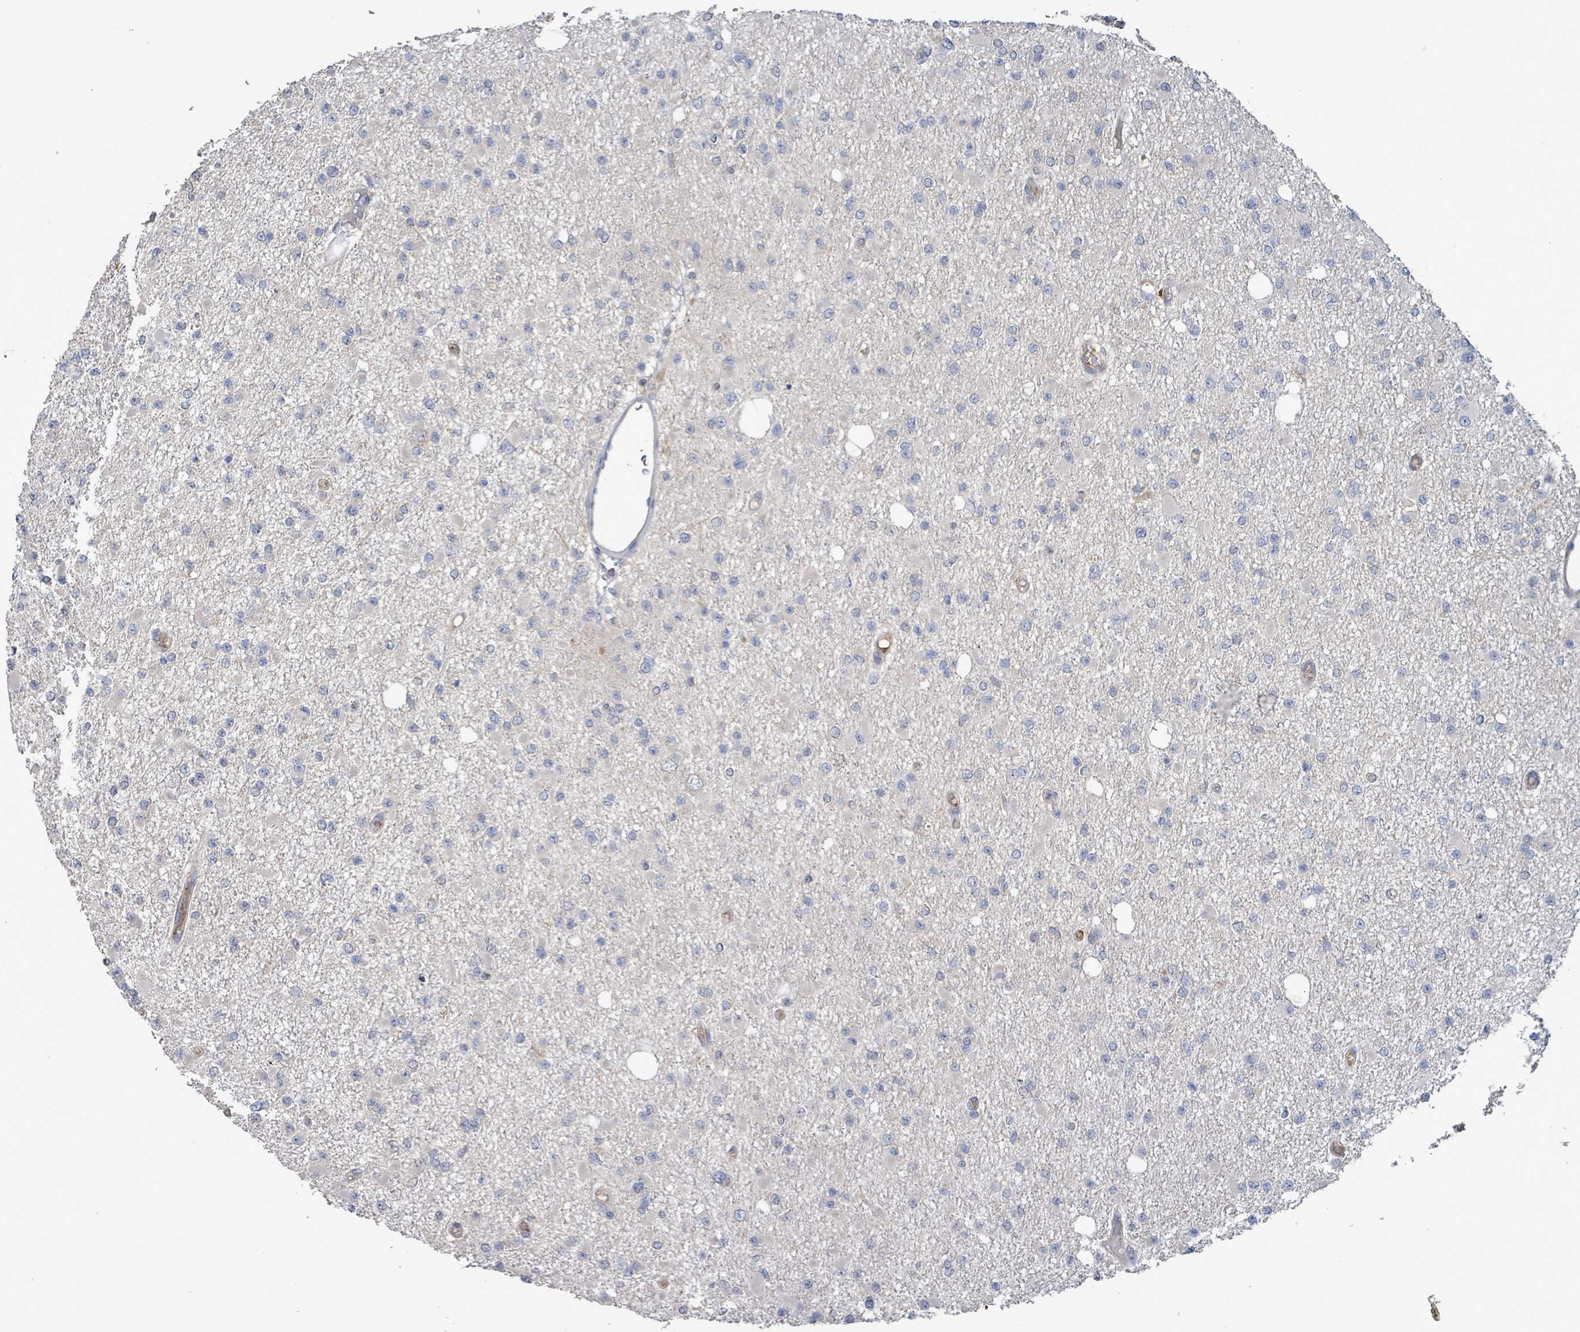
{"staining": {"intensity": "negative", "quantity": "none", "location": "none"}, "tissue": "glioma", "cell_type": "Tumor cells", "image_type": "cancer", "snomed": [{"axis": "morphology", "description": "Glioma, malignant, Low grade"}, {"axis": "topography", "description": "Brain"}], "caption": "Immunohistochemistry image of malignant glioma (low-grade) stained for a protein (brown), which displays no positivity in tumor cells. (DAB (3,3'-diaminobenzidine) immunohistochemistry, high magnification).", "gene": "PLAAT1", "patient": {"sex": "female", "age": 22}}